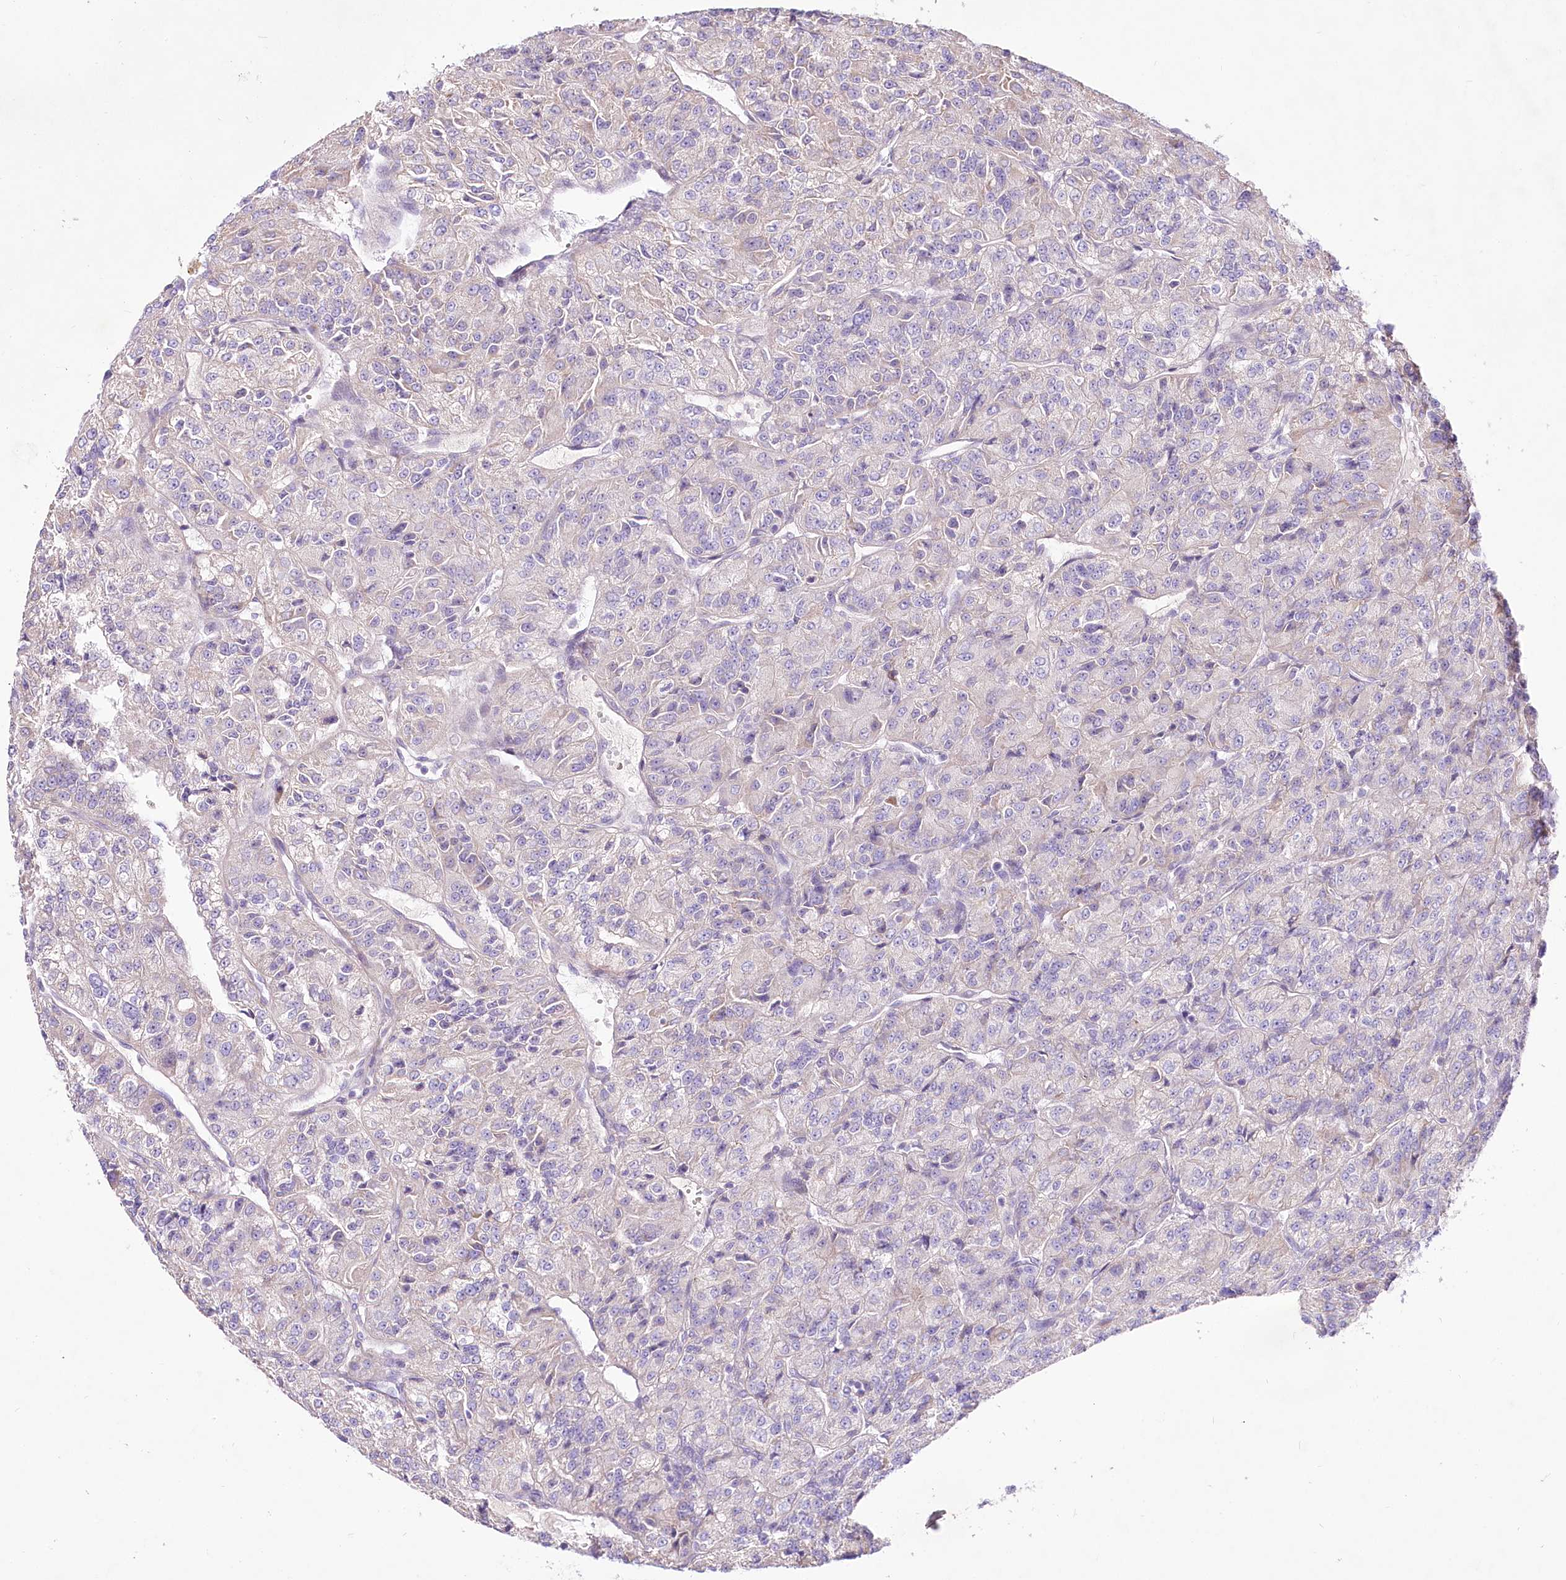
{"staining": {"intensity": "weak", "quantity": "<25%", "location": "cytoplasmic/membranous"}, "tissue": "renal cancer", "cell_type": "Tumor cells", "image_type": "cancer", "snomed": [{"axis": "morphology", "description": "Adenocarcinoma, NOS"}, {"axis": "topography", "description": "Kidney"}], "caption": "Protein analysis of renal cancer displays no significant positivity in tumor cells. Brightfield microscopy of immunohistochemistry (IHC) stained with DAB (brown) and hematoxylin (blue), captured at high magnification.", "gene": "LRRC14B", "patient": {"sex": "female", "age": 63}}